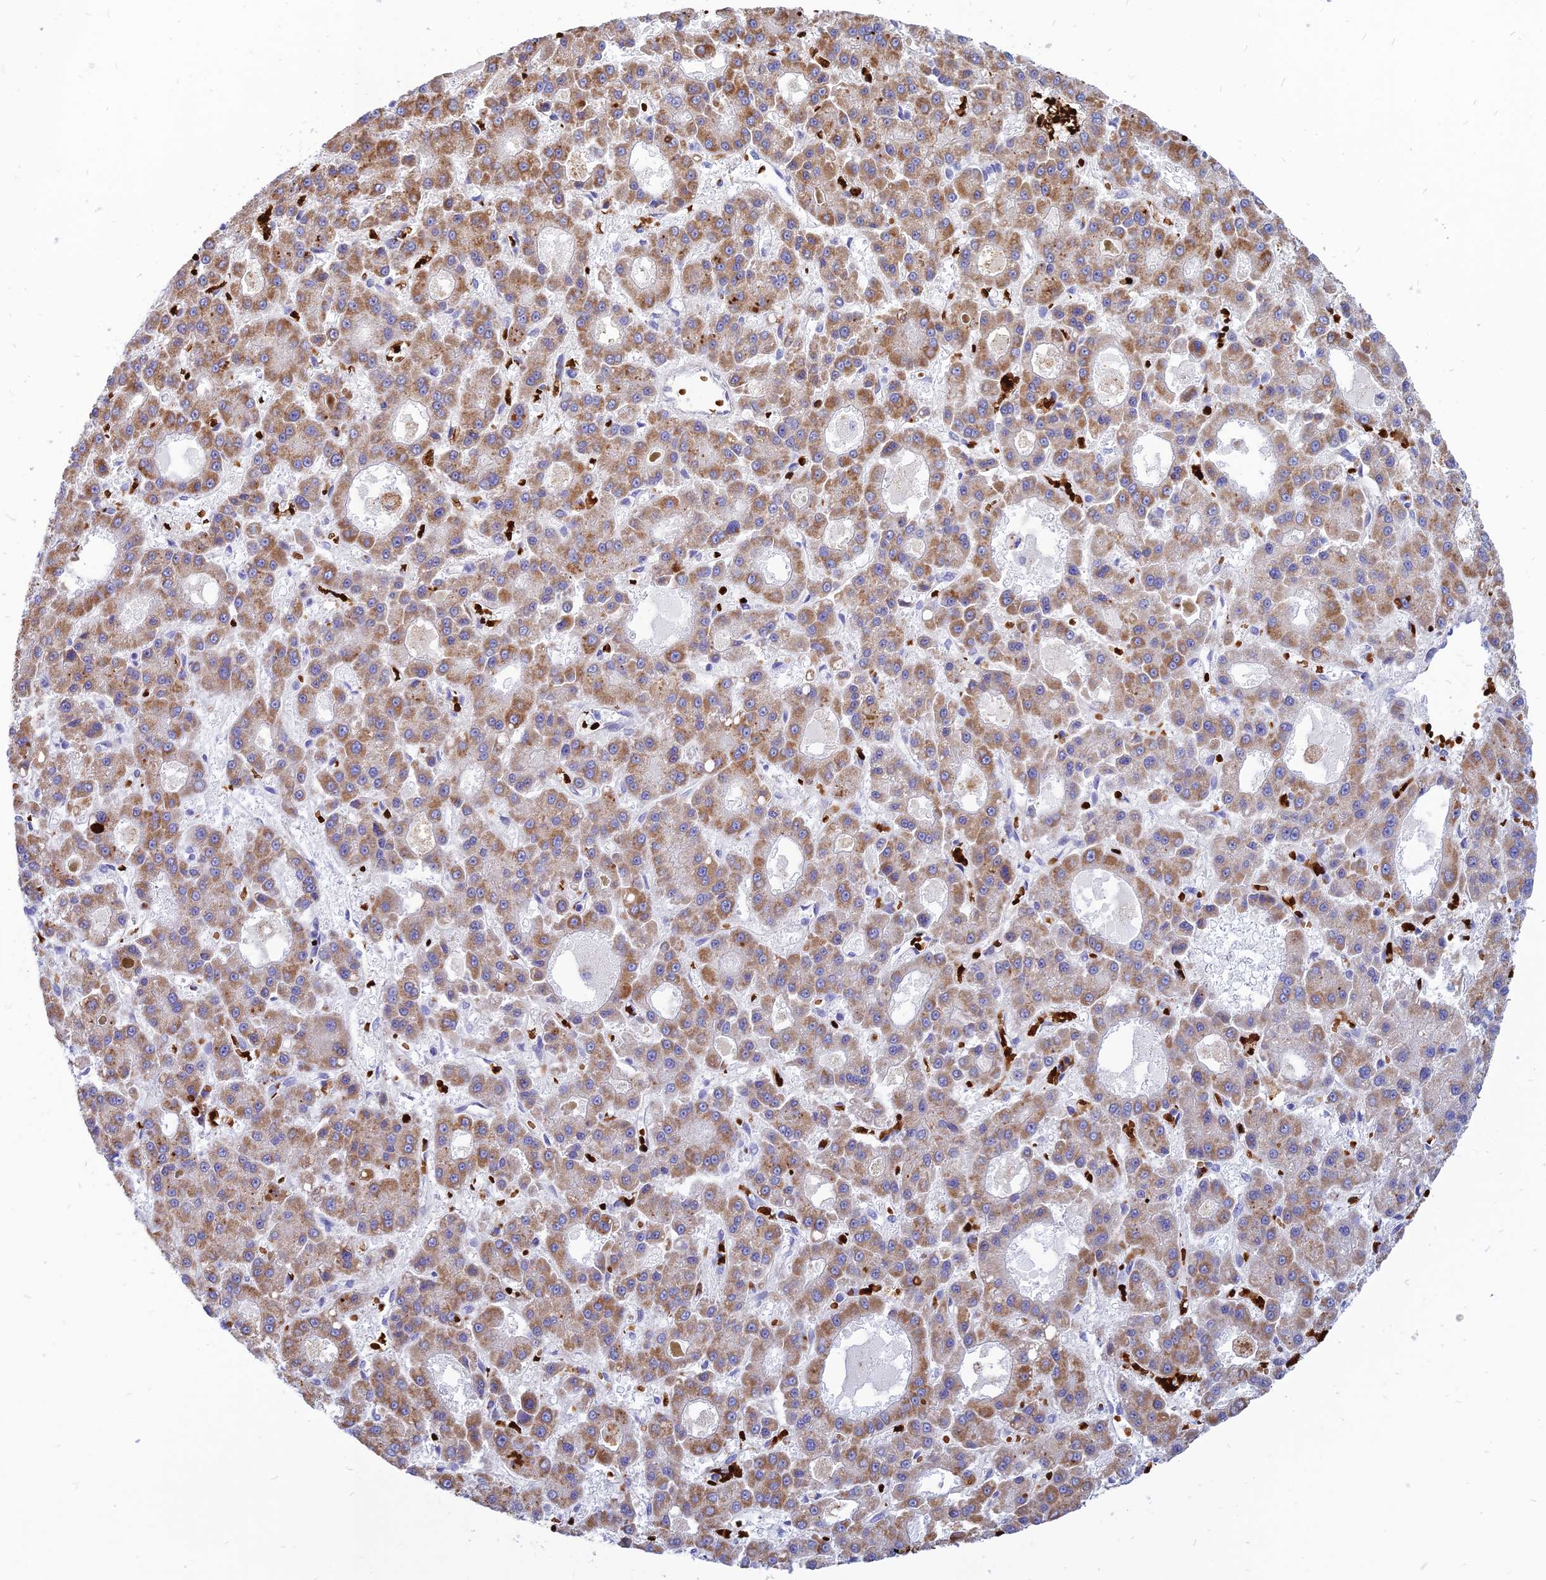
{"staining": {"intensity": "moderate", "quantity": ">75%", "location": "cytoplasmic/membranous"}, "tissue": "liver cancer", "cell_type": "Tumor cells", "image_type": "cancer", "snomed": [{"axis": "morphology", "description": "Carcinoma, Hepatocellular, NOS"}, {"axis": "topography", "description": "Liver"}], "caption": "Protein expression analysis of liver hepatocellular carcinoma displays moderate cytoplasmic/membranous staining in about >75% of tumor cells.", "gene": "HHAT", "patient": {"sex": "male", "age": 70}}